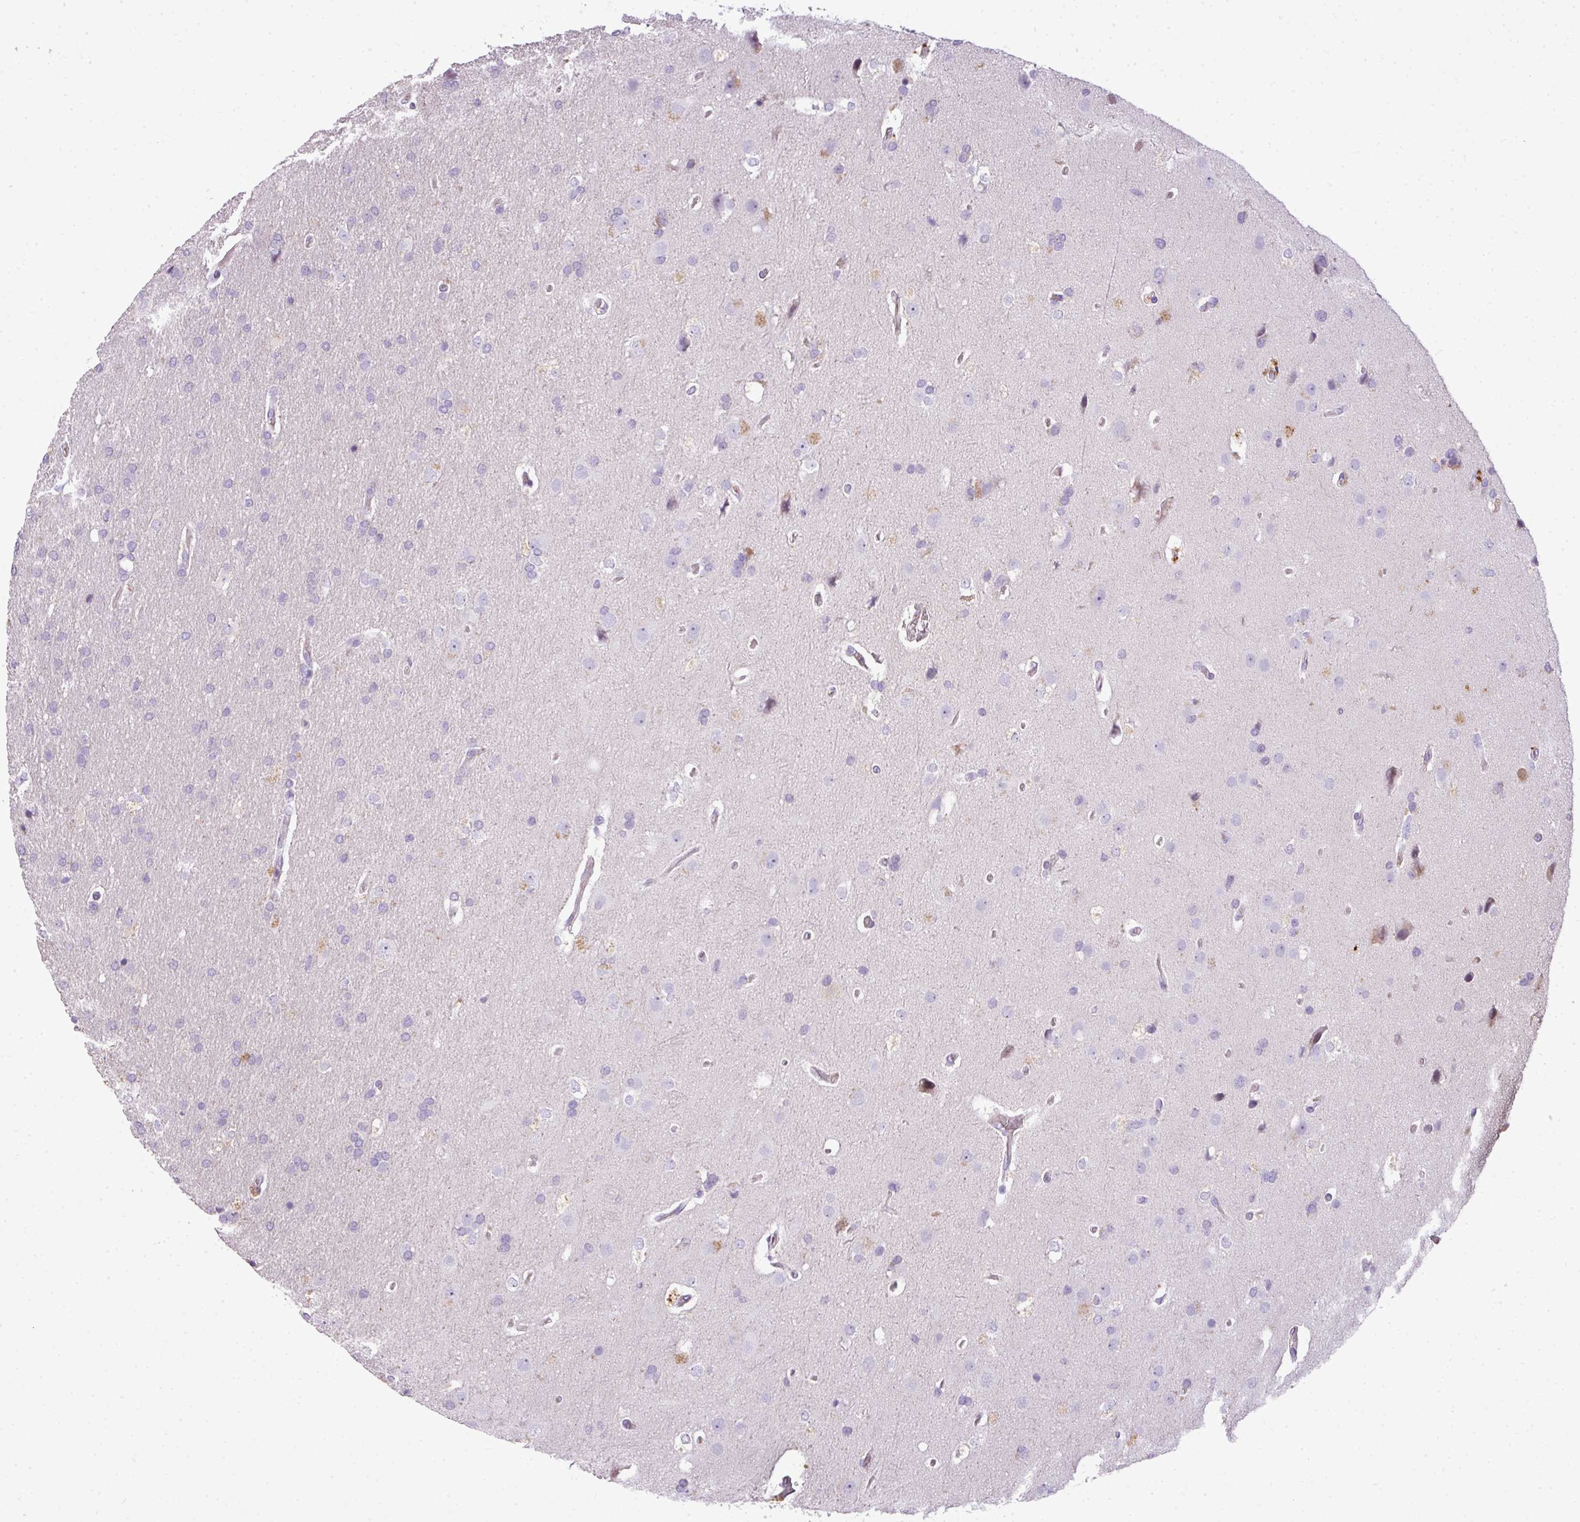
{"staining": {"intensity": "negative", "quantity": "none", "location": "none"}, "tissue": "glioma", "cell_type": "Tumor cells", "image_type": "cancer", "snomed": [{"axis": "morphology", "description": "Glioma, malignant, High grade"}, {"axis": "topography", "description": "Brain"}], "caption": "A histopathology image of human glioma is negative for staining in tumor cells.", "gene": "C4B", "patient": {"sex": "male", "age": 56}}